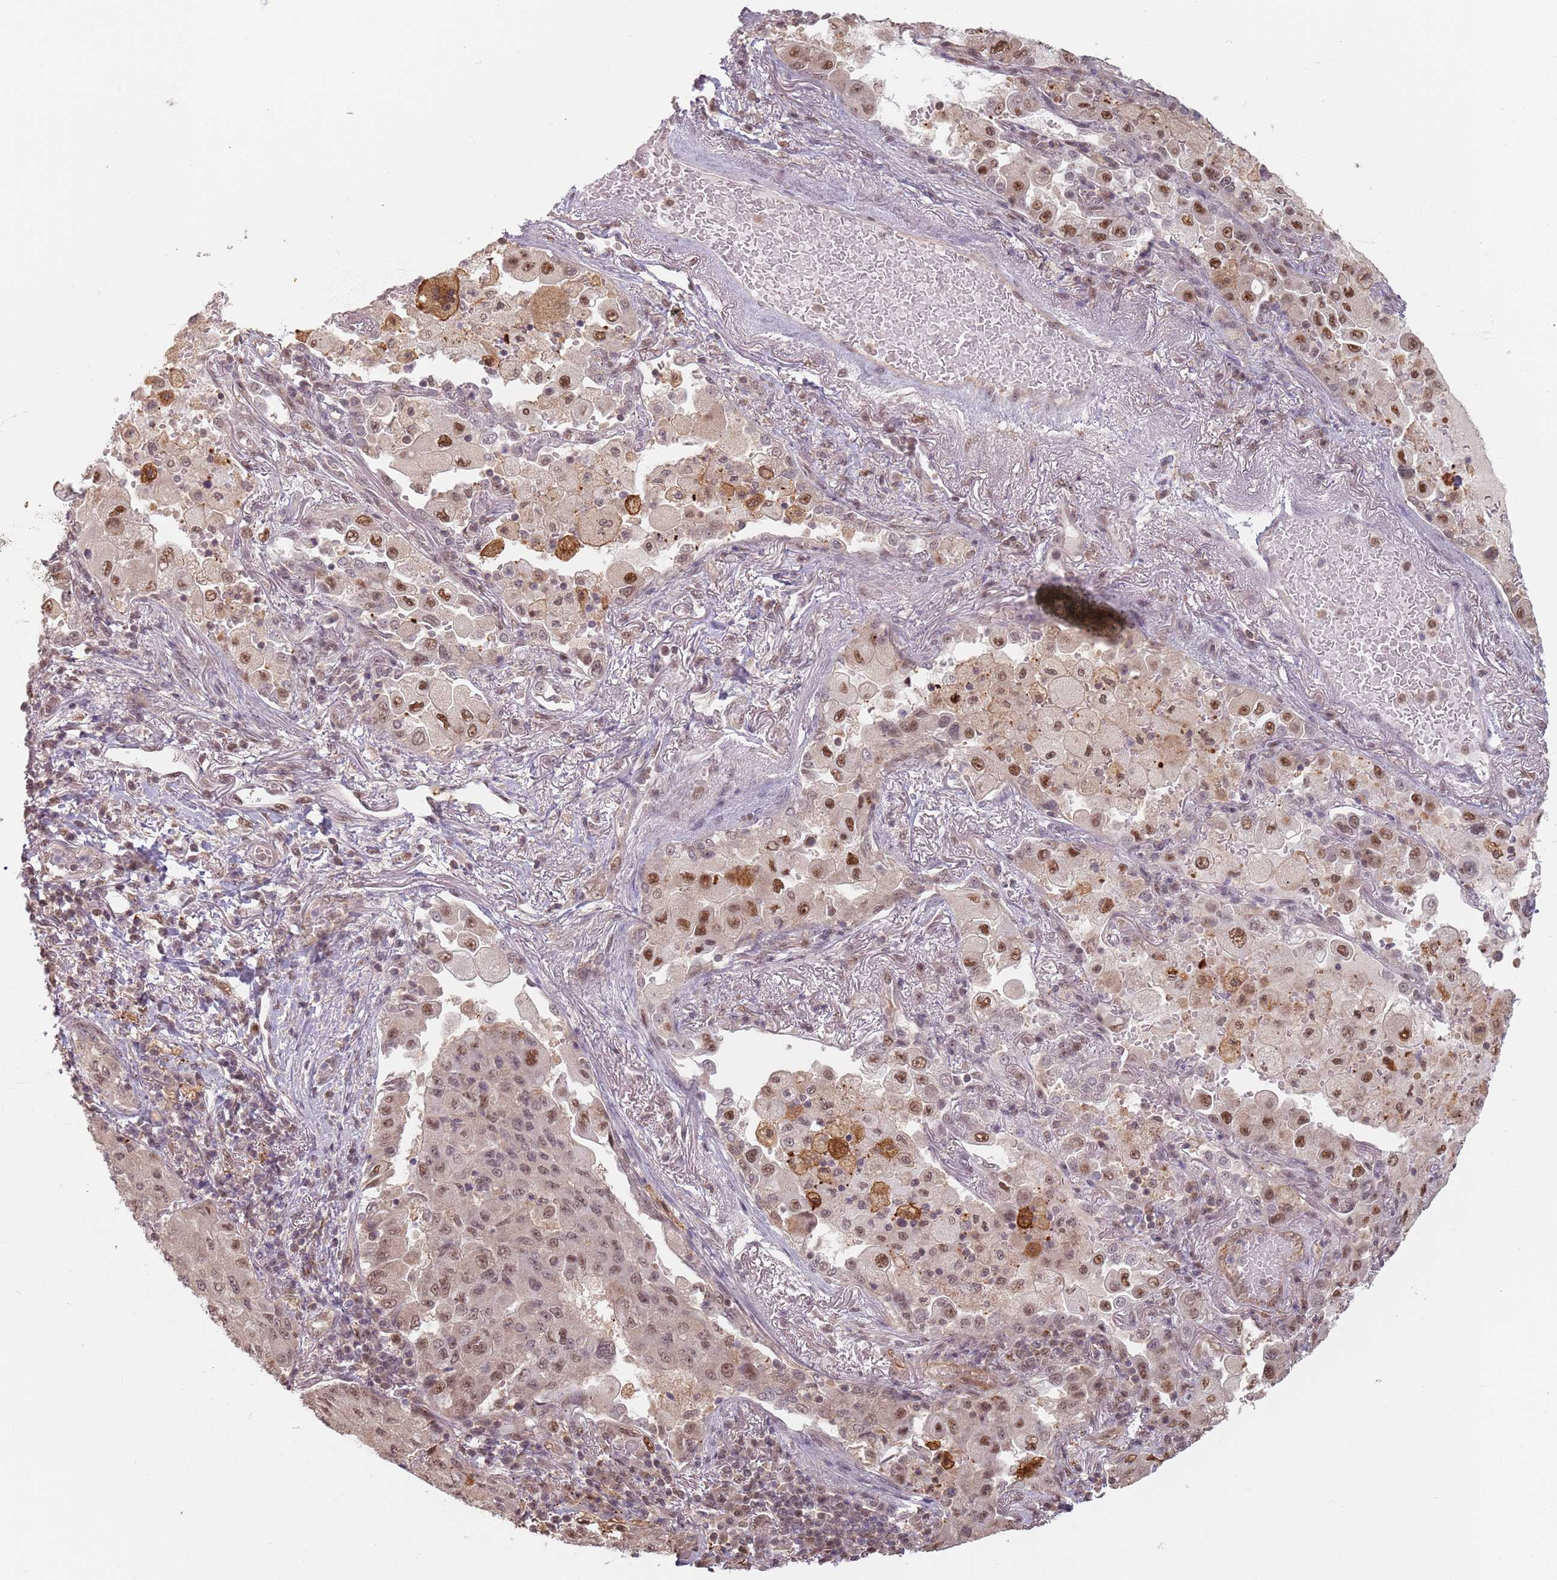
{"staining": {"intensity": "strong", "quantity": ">75%", "location": "nuclear"}, "tissue": "lung cancer", "cell_type": "Tumor cells", "image_type": "cancer", "snomed": [{"axis": "morphology", "description": "Squamous cell carcinoma, NOS"}, {"axis": "topography", "description": "Lung"}], "caption": "This image displays IHC staining of human lung cancer, with high strong nuclear positivity in about >75% of tumor cells.", "gene": "PLSCR5", "patient": {"sex": "male", "age": 74}}